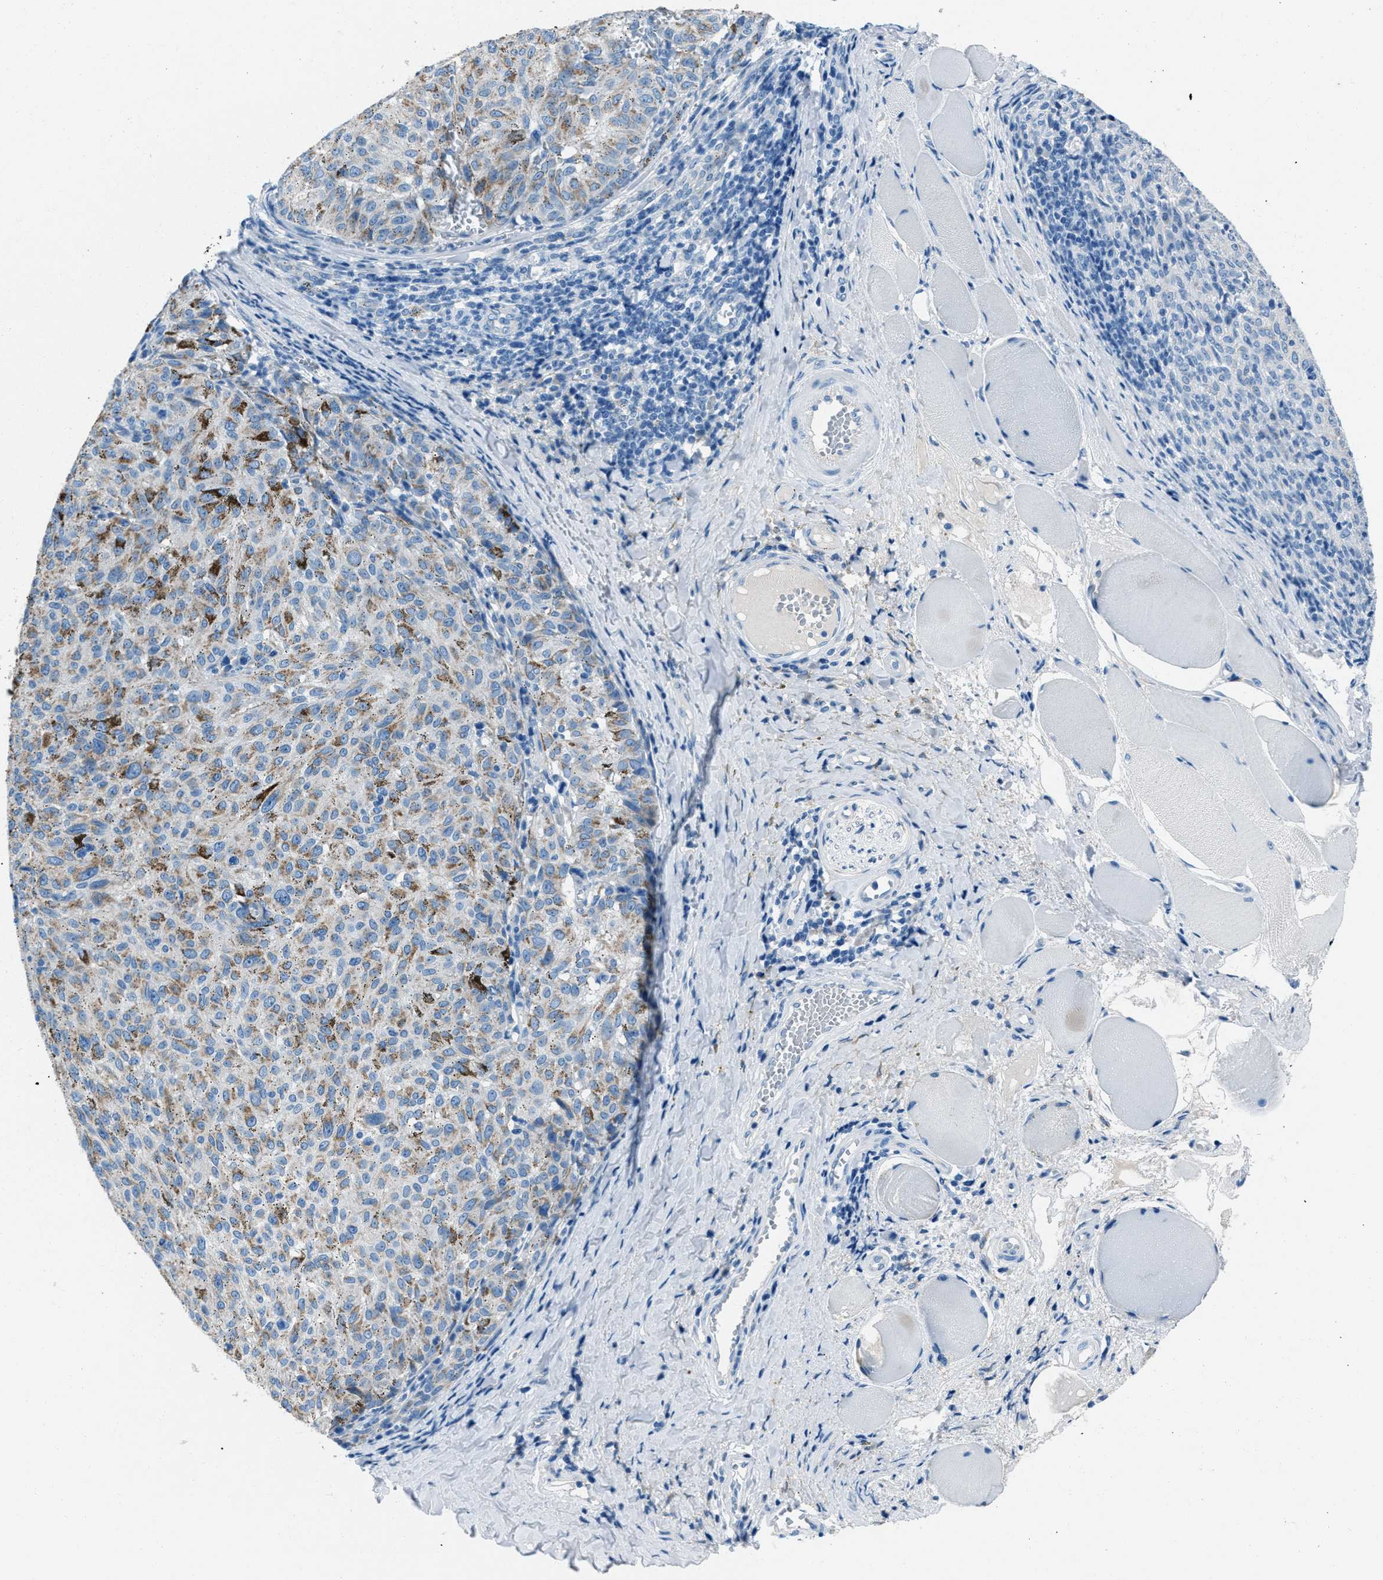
{"staining": {"intensity": "weak", "quantity": "25%-75%", "location": "cytoplasmic/membranous"}, "tissue": "melanoma", "cell_type": "Tumor cells", "image_type": "cancer", "snomed": [{"axis": "morphology", "description": "Malignant melanoma, NOS"}, {"axis": "topography", "description": "Skin"}], "caption": "Immunohistochemistry (IHC) of melanoma demonstrates low levels of weak cytoplasmic/membranous expression in about 25%-75% of tumor cells.", "gene": "AMACR", "patient": {"sex": "female", "age": 72}}